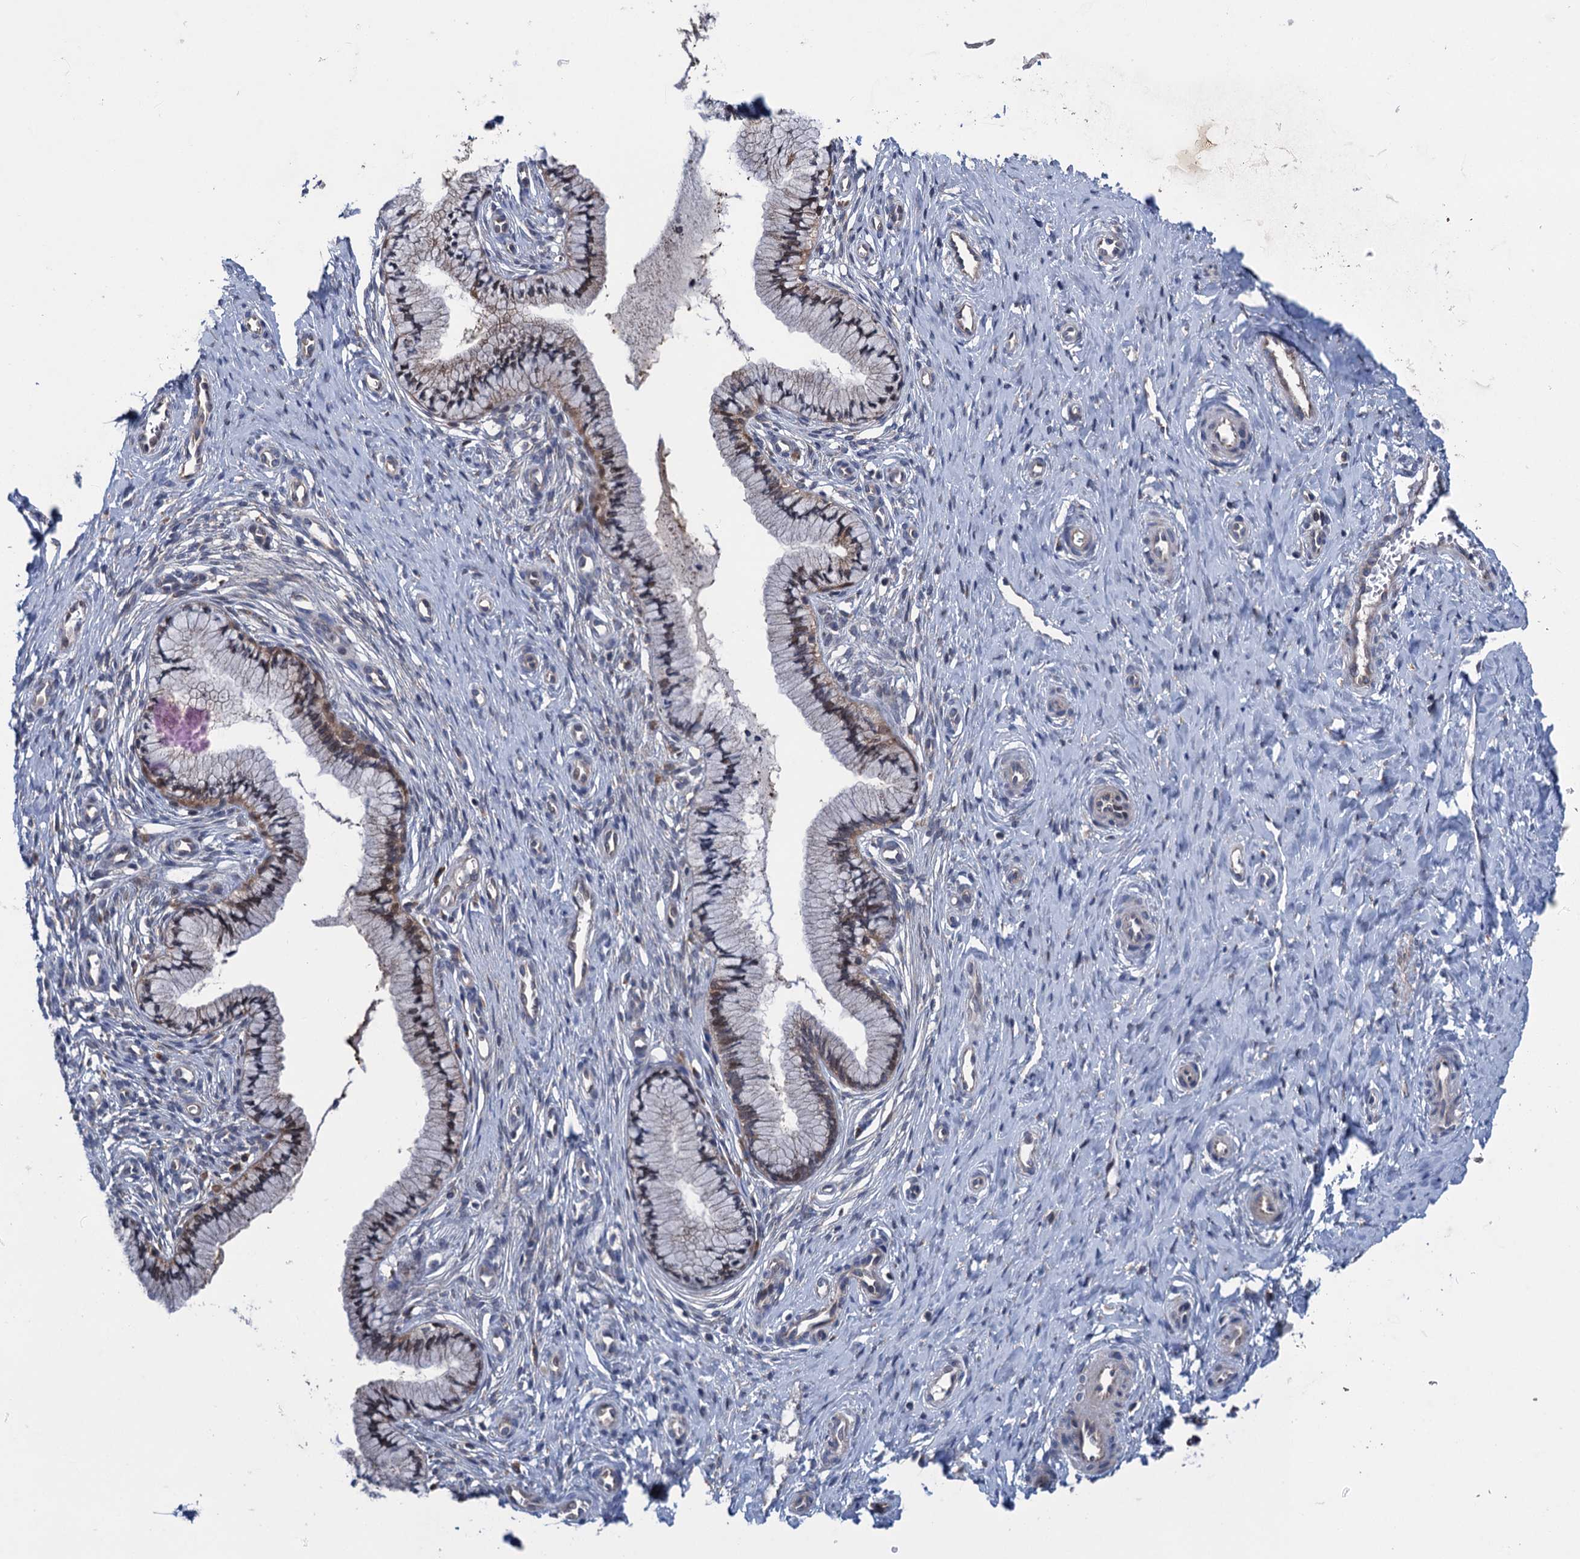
{"staining": {"intensity": "moderate", "quantity": "25%-75%", "location": "cytoplasmic/membranous"}, "tissue": "cervix", "cell_type": "Glandular cells", "image_type": "normal", "snomed": [{"axis": "morphology", "description": "Normal tissue, NOS"}, {"axis": "topography", "description": "Cervix"}], "caption": "Immunohistochemical staining of unremarkable human cervix reveals moderate cytoplasmic/membranous protein expression in approximately 25%-75% of glandular cells.", "gene": "CNTN5", "patient": {"sex": "female", "age": 36}}